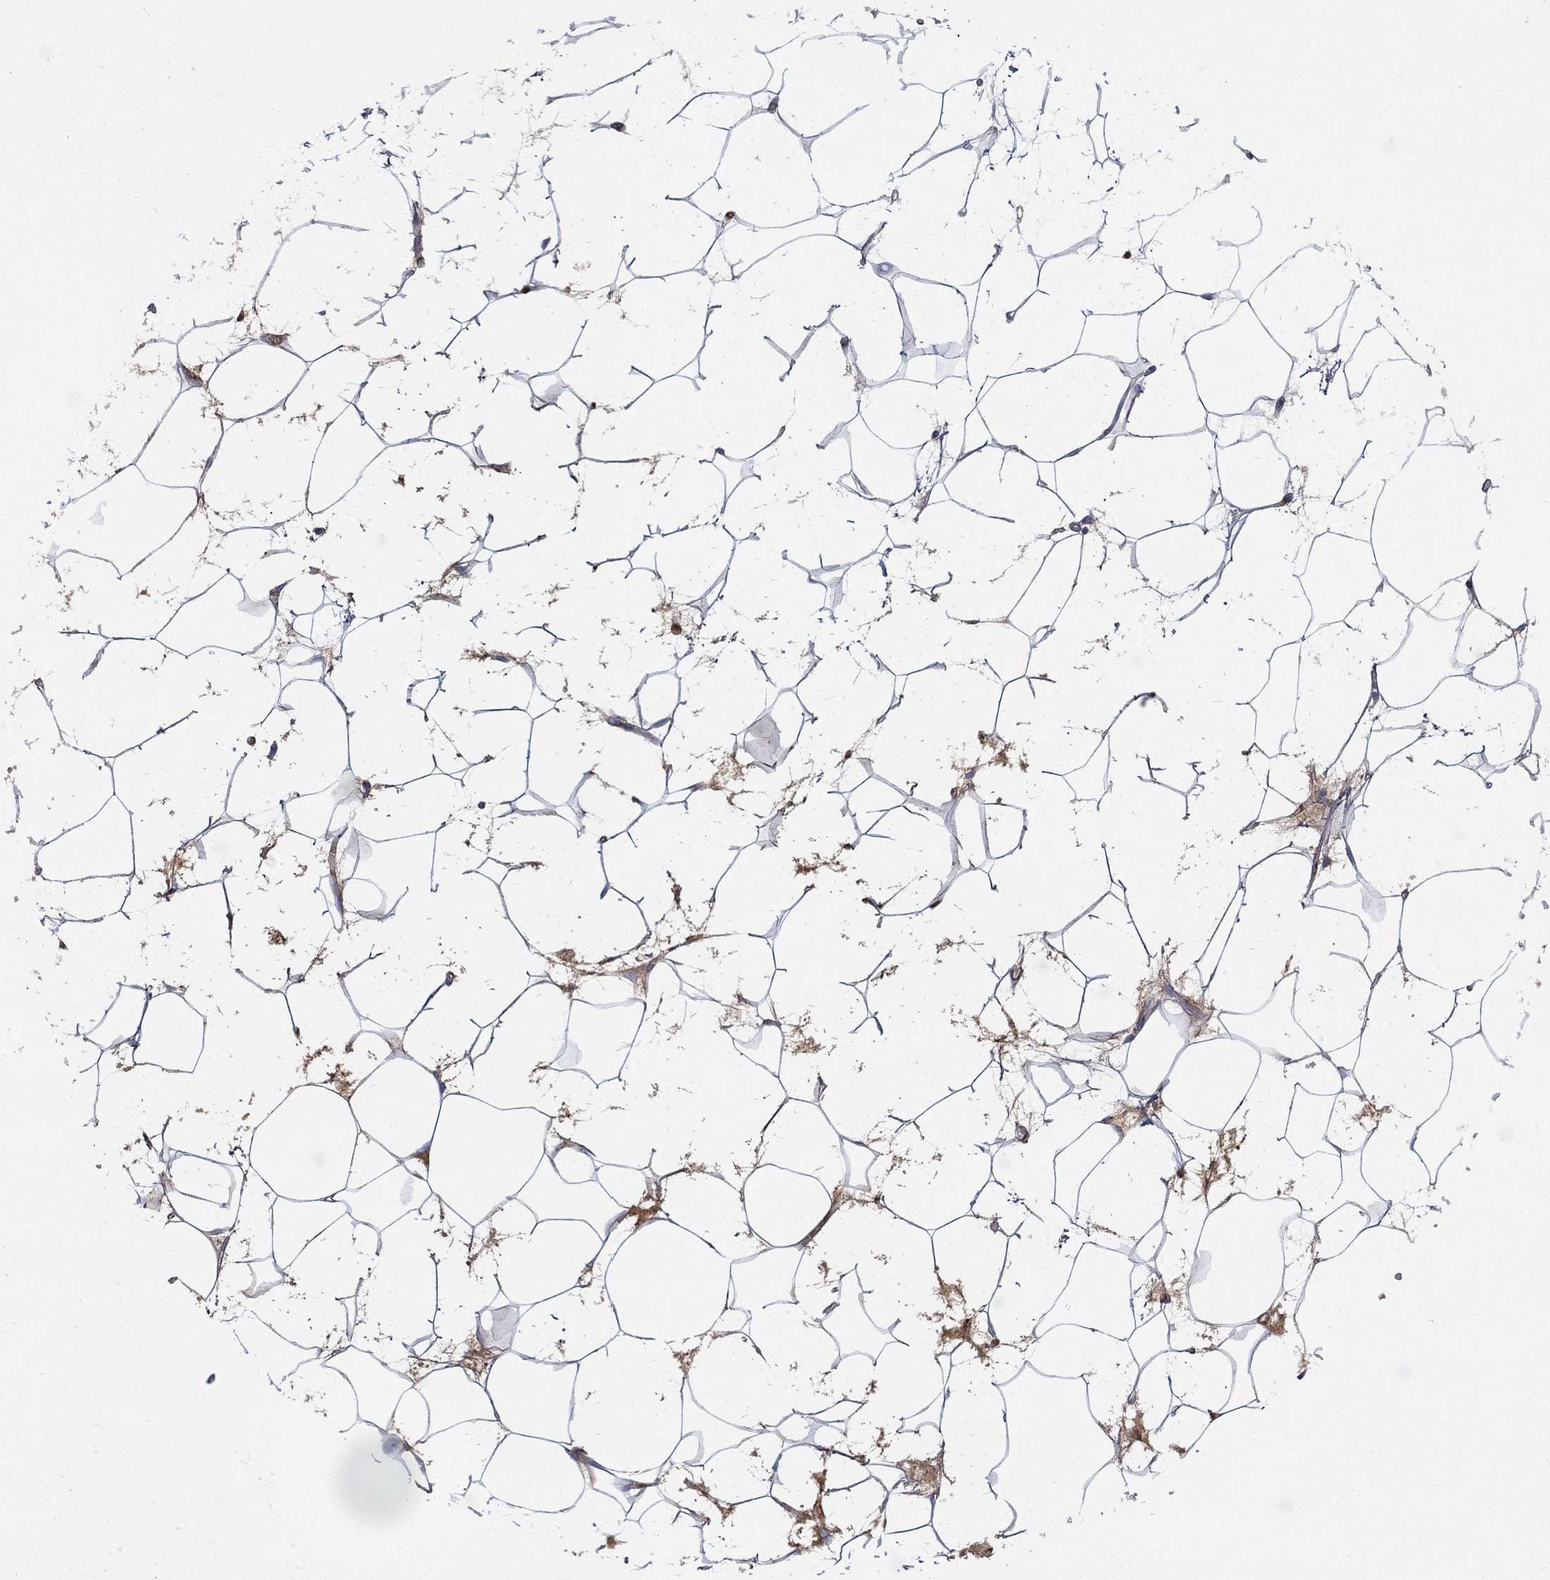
{"staining": {"intensity": "negative", "quantity": "none", "location": "none"}, "tissue": "adipose tissue", "cell_type": "Adipocytes", "image_type": "normal", "snomed": [{"axis": "morphology", "description": "Normal tissue, NOS"}, {"axis": "topography", "description": "Breast"}], "caption": "Protein analysis of benign adipose tissue demonstrates no significant expression in adipocytes.", "gene": "IFNB1", "patient": {"sex": "female", "age": 49}}